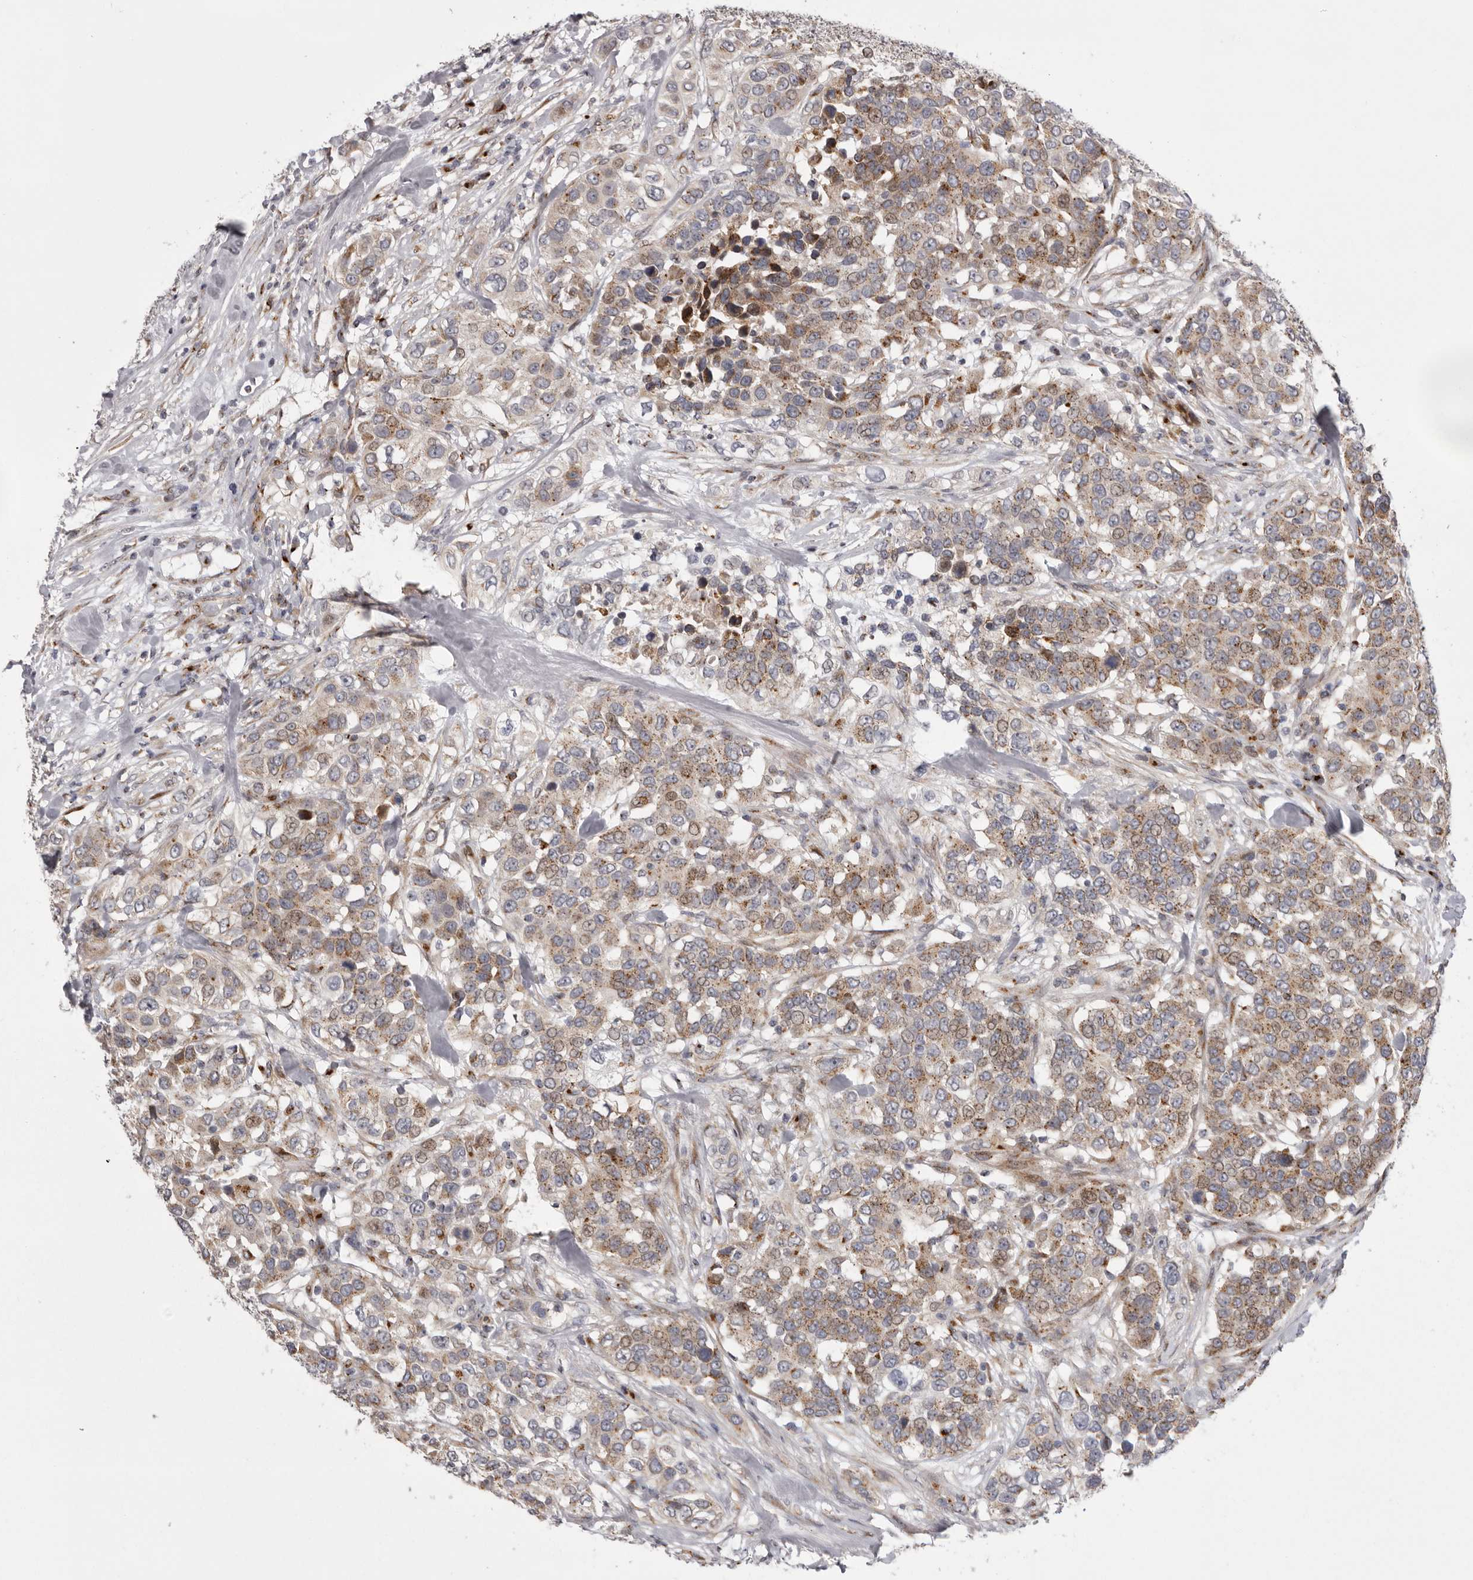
{"staining": {"intensity": "moderate", "quantity": ">75%", "location": "cytoplasmic/membranous"}, "tissue": "urothelial cancer", "cell_type": "Tumor cells", "image_type": "cancer", "snomed": [{"axis": "morphology", "description": "Urothelial carcinoma, High grade"}, {"axis": "topography", "description": "Urinary bladder"}], "caption": "Moderate cytoplasmic/membranous protein expression is identified in approximately >75% of tumor cells in urothelial cancer.", "gene": "WDR47", "patient": {"sex": "female", "age": 80}}